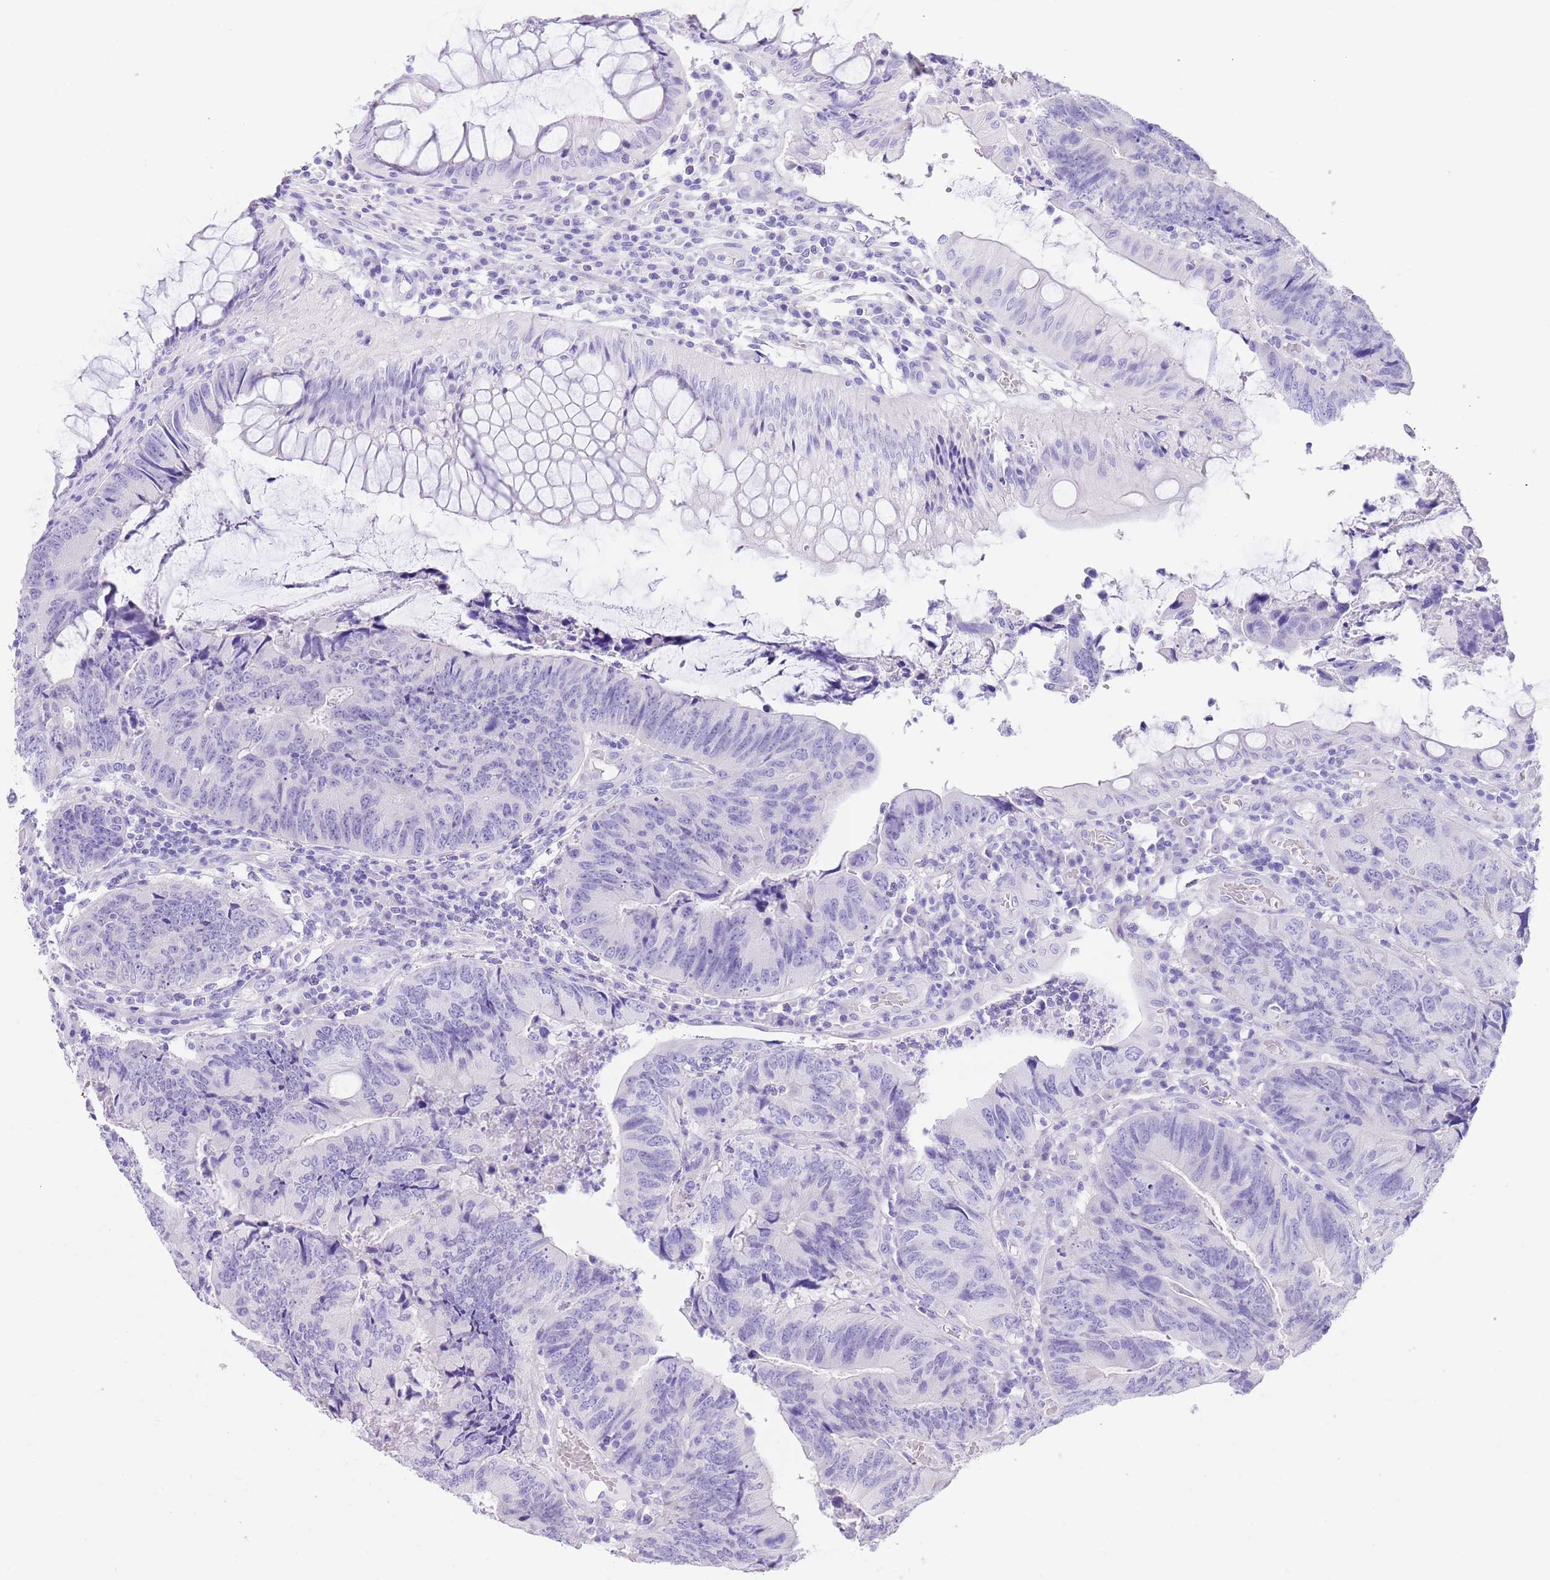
{"staining": {"intensity": "negative", "quantity": "none", "location": "none"}, "tissue": "colorectal cancer", "cell_type": "Tumor cells", "image_type": "cancer", "snomed": [{"axis": "morphology", "description": "Adenocarcinoma, NOS"}, {"axis": "topography", "description": "Colon"}], "caption": "Immunohistochemical staining of human colorectal cancer (adenocarcinoma) displays no significant staining in tumor cells.", "gene": "TMEM185B", "patient": {"sex": "female", "age": 67}}